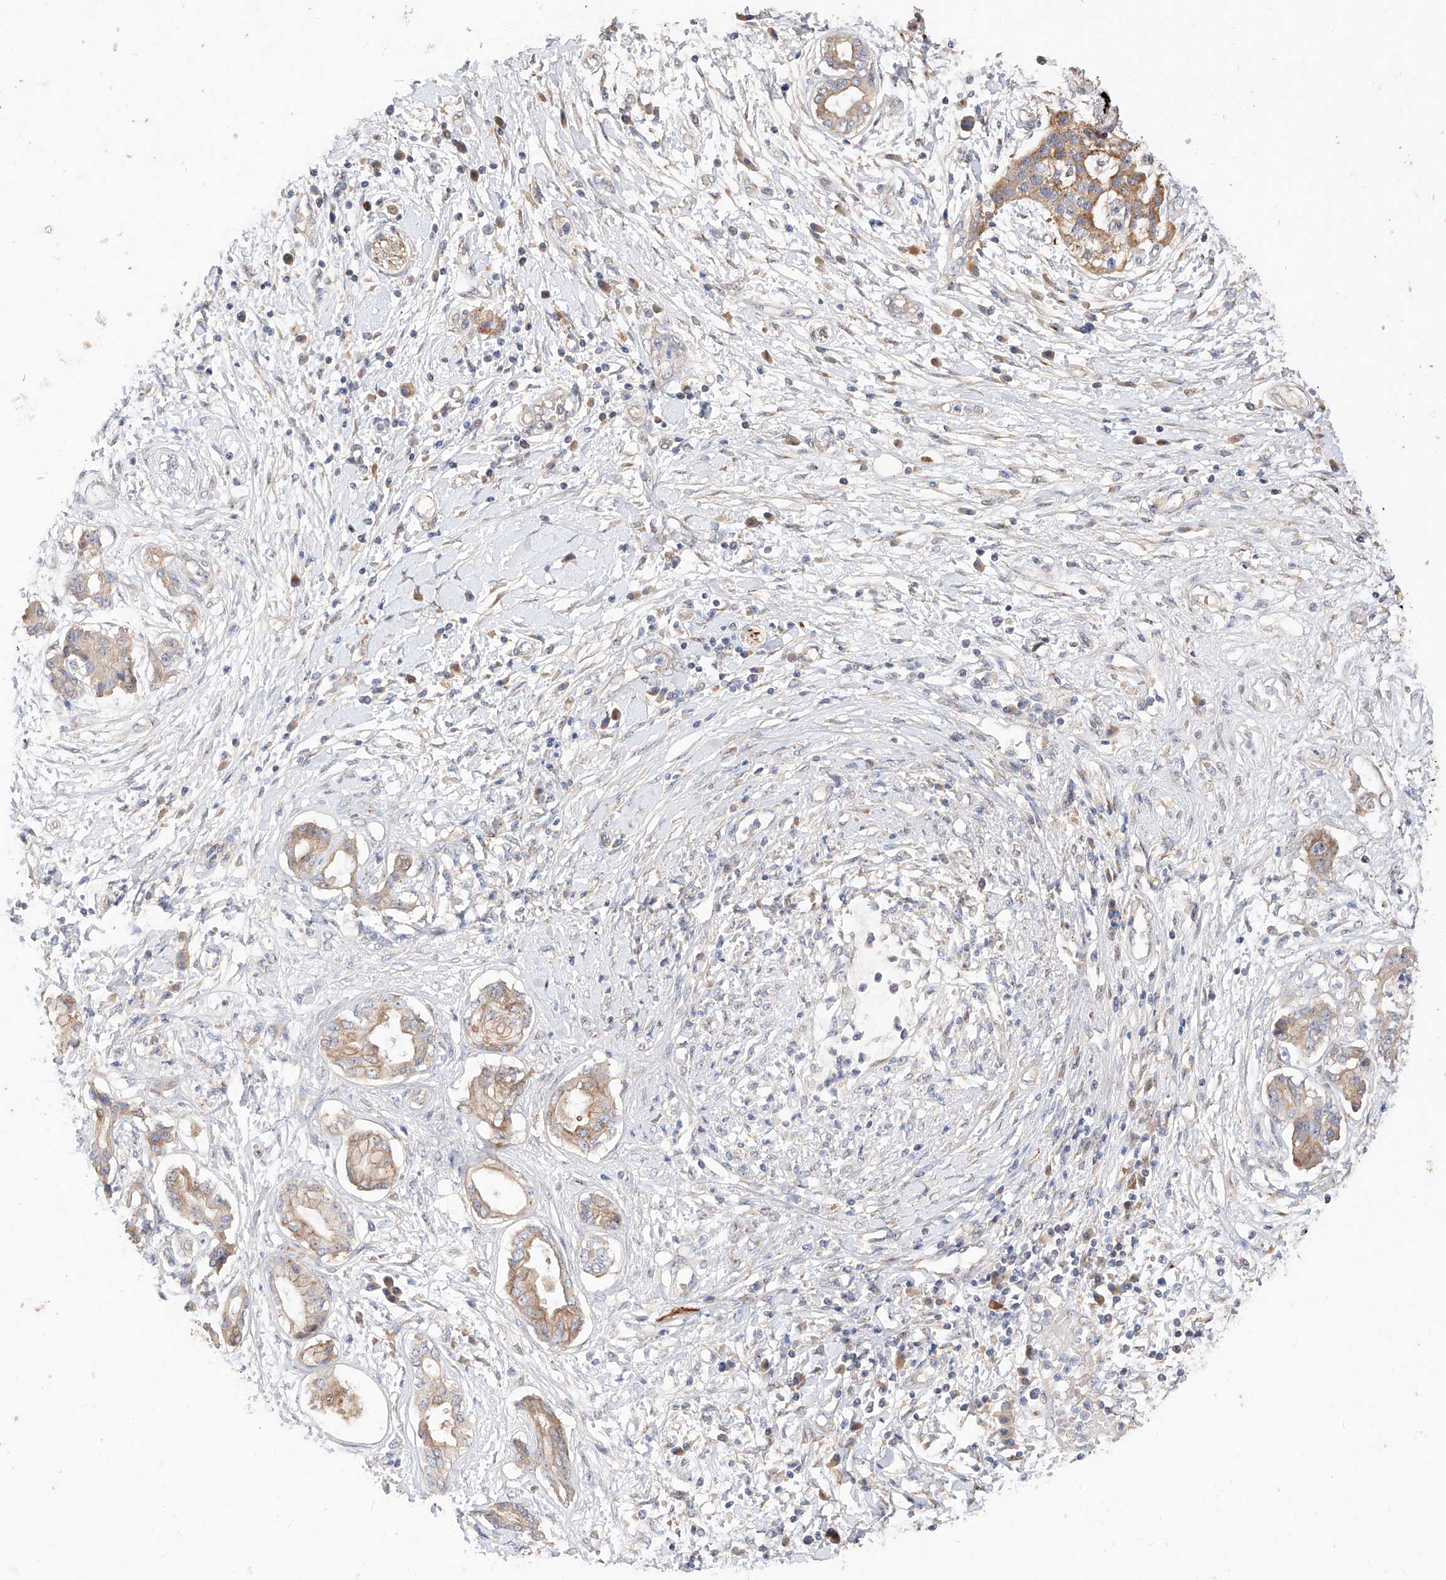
{"staining": {"intensity": "moderate", "quantity": ">75%", "location": "cytoplasmic/membranous"}, "tissue": "pancreatic cancer", "cell_type": "Tumor cells", "image_type": "cancer", "snomed": [{"axis": "morphology", "description": "Adenocarcinoma, NOS"}, {"axis": "topography", "description": "Pancreas"}], "caption": "Tumor cells demonstrate medium levels of moderate cytoplasmic/membranous staining in about >75% of cells in human pancreatic cancer. Immunohistochemistry stains the protein of interest in brown and the nuclei are stained blue.", "gene": "DIRAS3", "patient": {"sex": "female", "age": 56}}